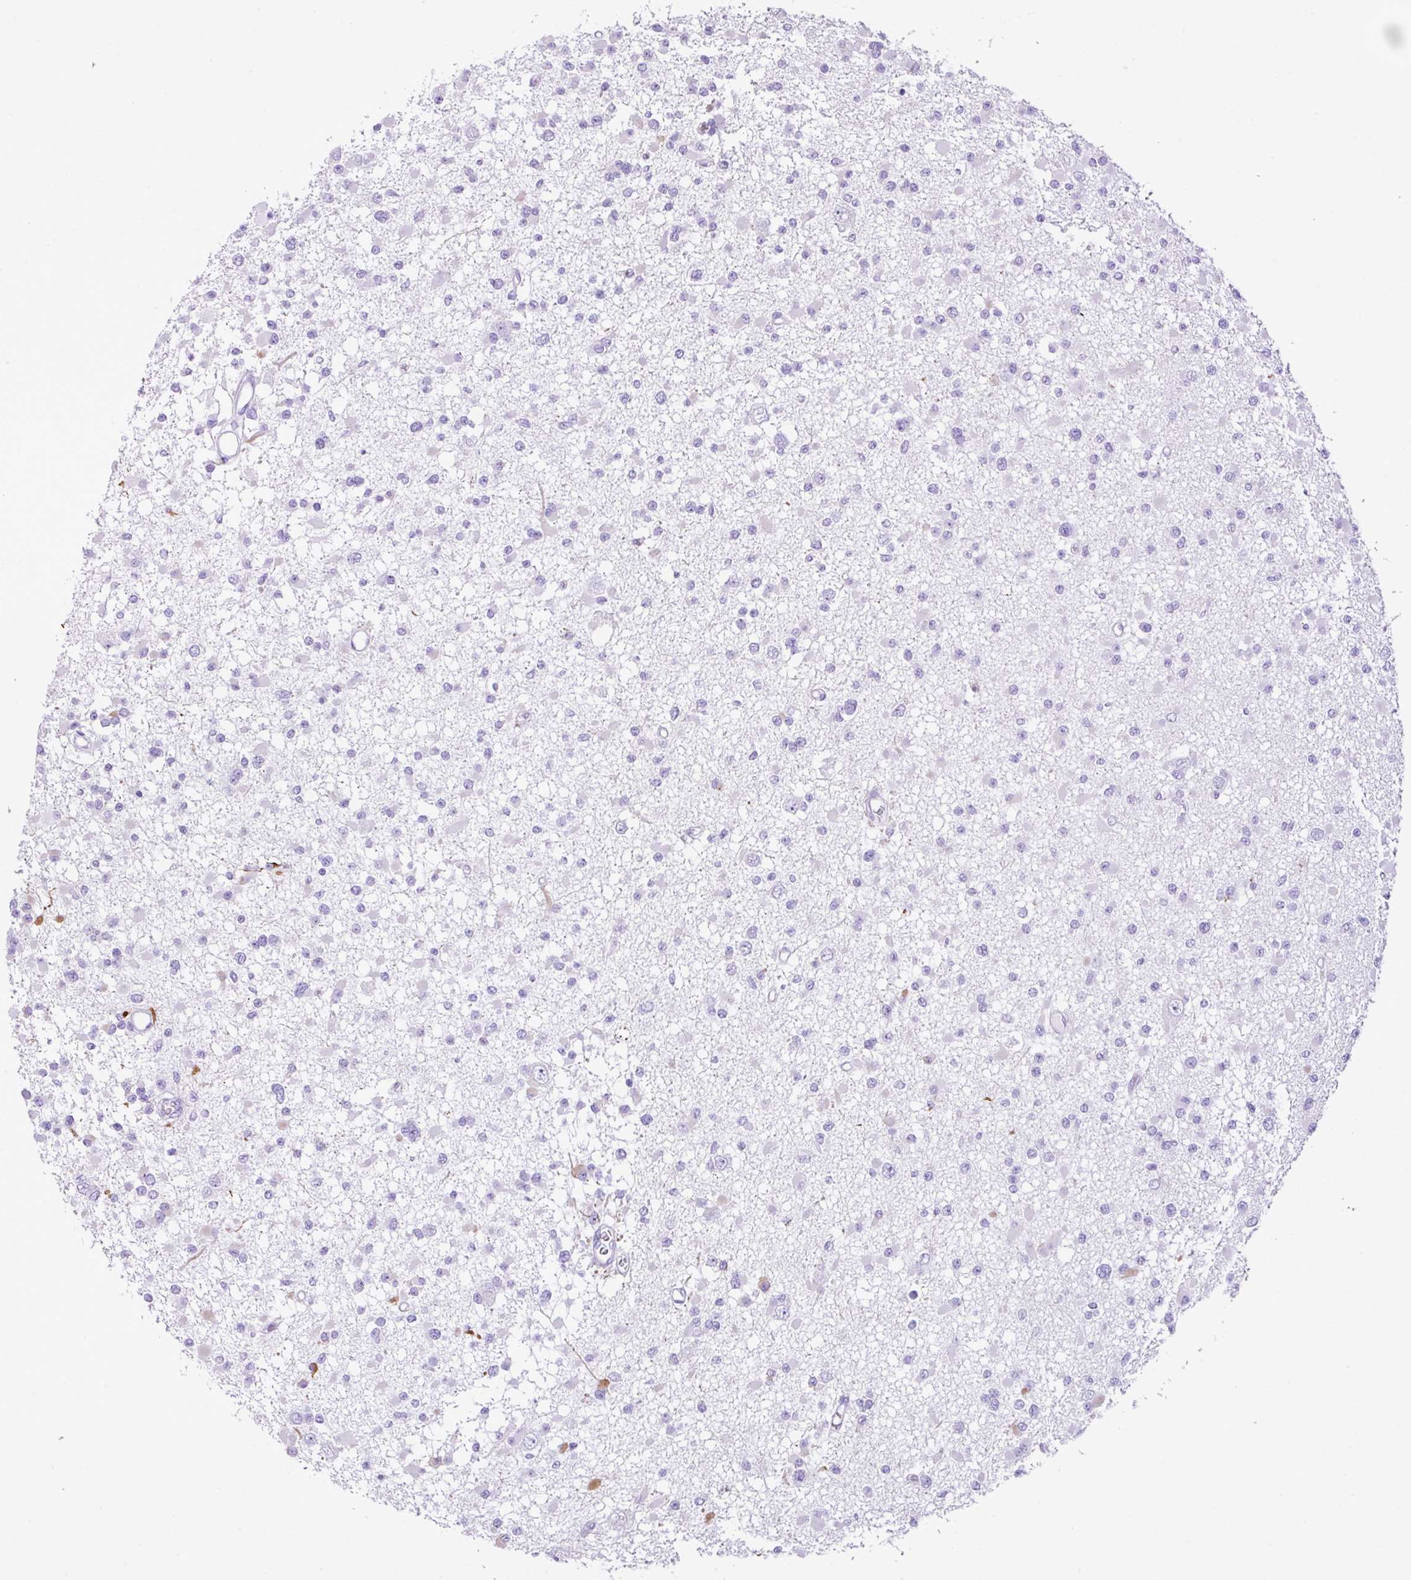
{"staining": {"intensity": "negative", "quantity": "none", "location": "none"}, "tissue": "glioma", "cell_type": "Tumor cells", "image_type": "cancer", "snomed": [{"axis": "morphology", "description": "Glioma, malignant, Low grade"}, {"axis": "topography", "description": "Brain"}], "caption": "This is an immunohistochemistry (IHC) image of human malignant glioma (low-grade). There is no positivity in tumor cells.", "gene": "RCAN2", "patient": {"sex": "female", "age": 22}}